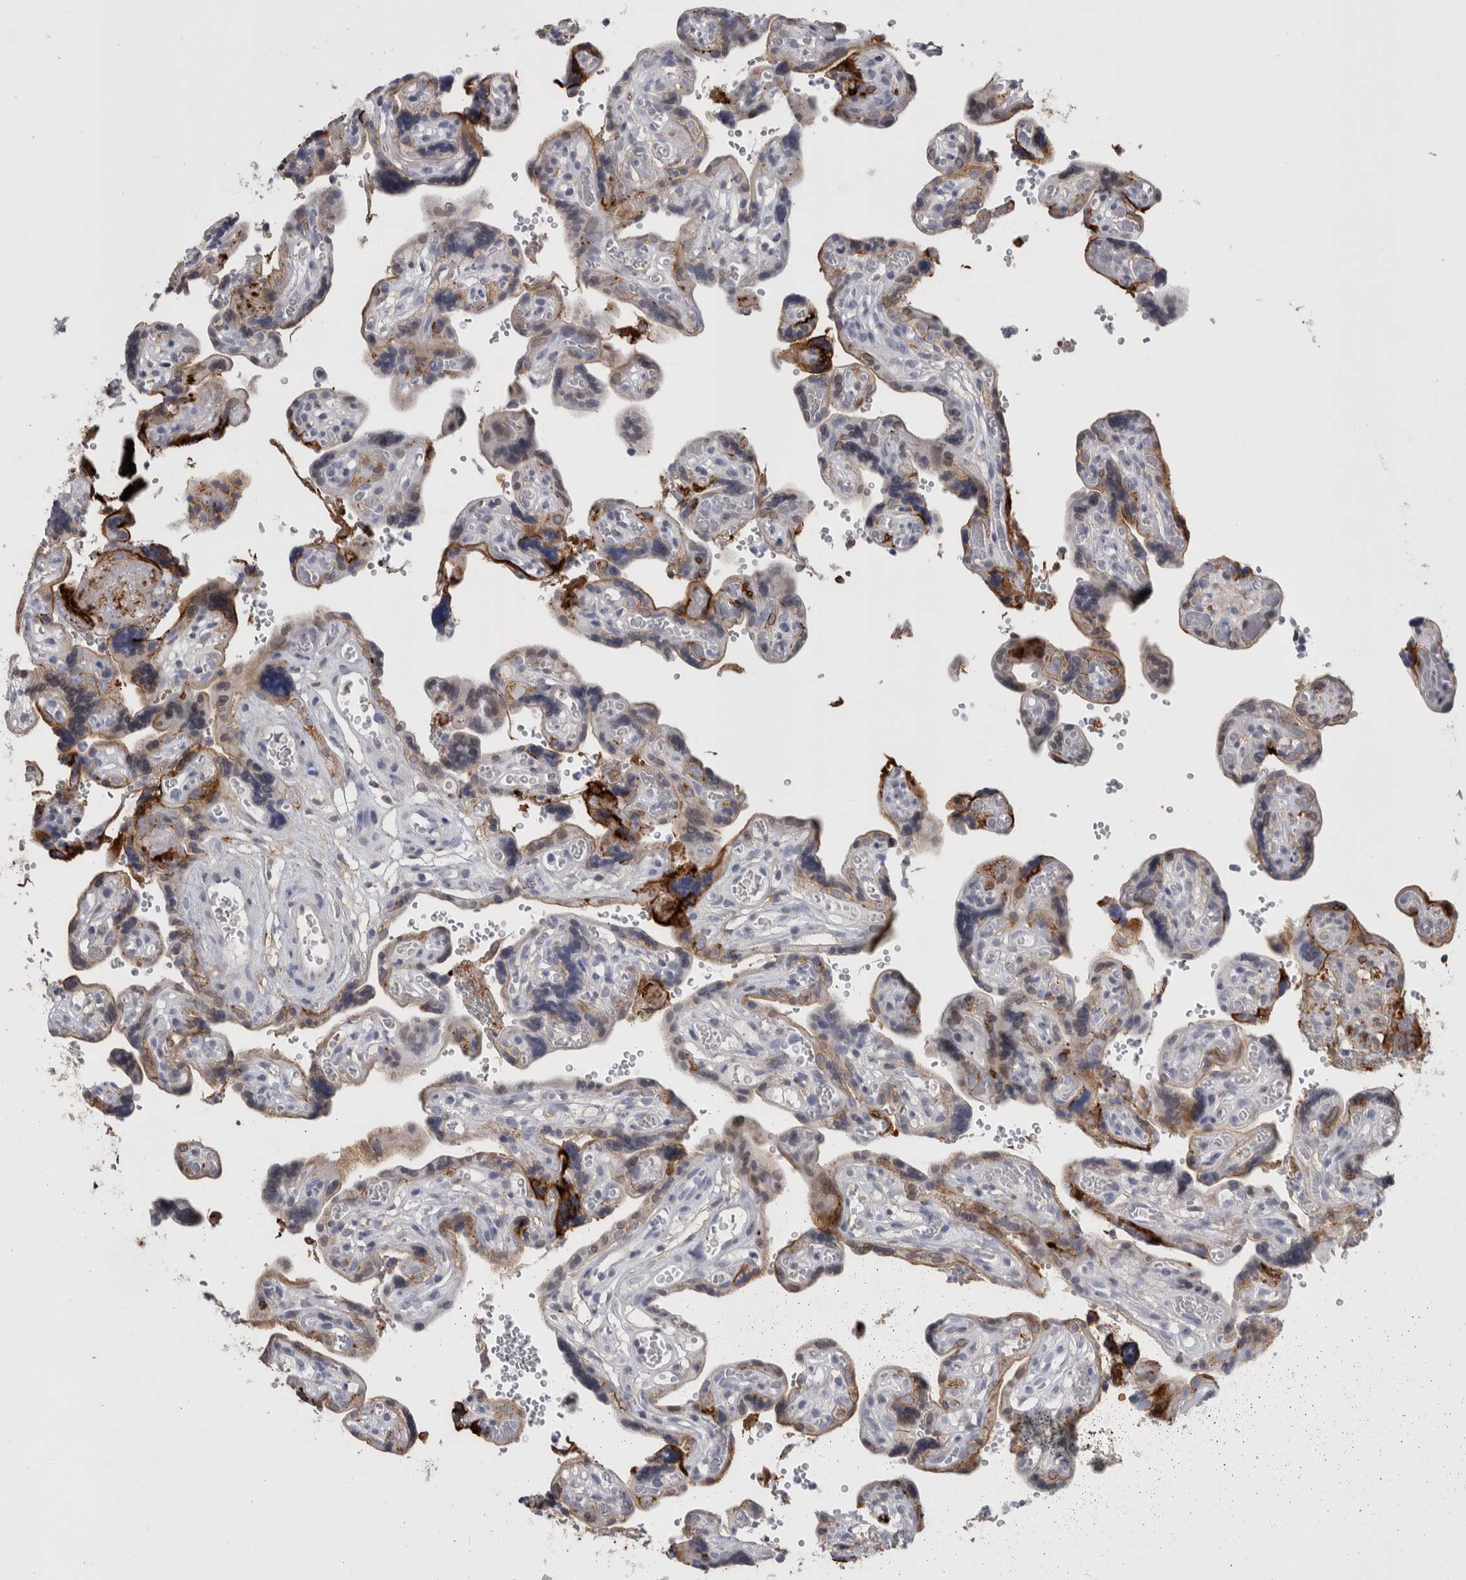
{"staining": {"intensity": "moderate", "quantity": ">75%", "location": "cytoplasmic/membranous"}, "tissue": "placenta", "cell_type": "Decidual cells", "image_type": "normal", "snomed": [{"axis": "morphology", "description": "Normal tissue, NOS"}, {"axis": "topography", "description": "Placenta"}], "caption": "Immunohistochemistry (IHC) of normal human placenta exhibits medium levels of moderate cytoplasmic/membranous expression in approximately >75% of decidual cells. The protein is stained brown, and the nuclei are stained in blue (DAB IHC with brightfield microscopy, high magnification).", "gene": "DNAJC24", "patient": {"sex": "female", "age": 30}}